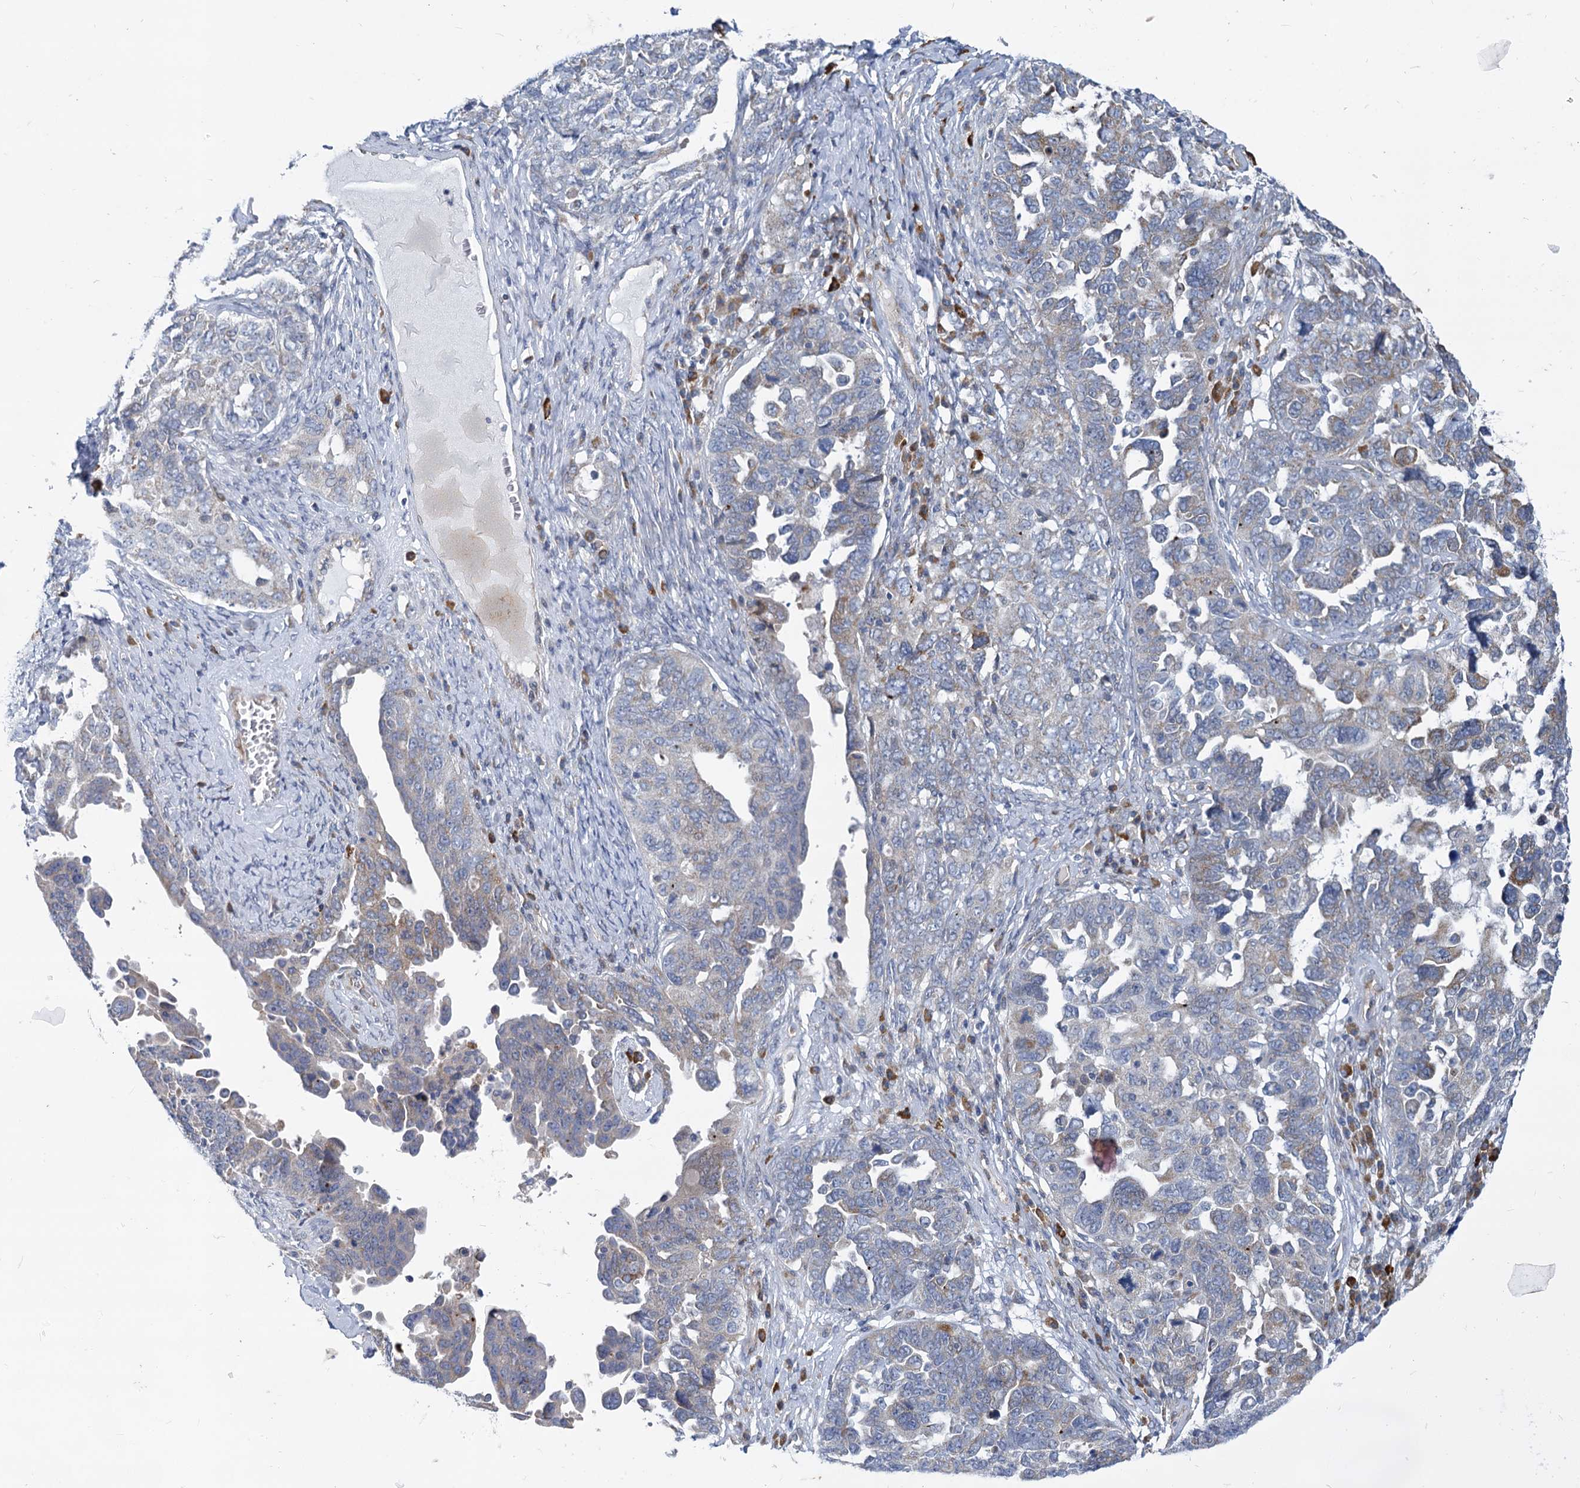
{"staining": {"intensity": "weak", "quantity": "<25%", "location": "cytoplasmic/membranous"}, "tissue": "ovarian cancer", "cell_type": "Tumor cells", "image_type": "cancer", "snomed": [{"axis": "morphology", "description": "Carcinoma, endometroid"}, {"axis": "topography", "description": "Ovary"}], "caption": "Micrograph shows no protein positivity in tumor cells of ovarian cancer (endometroid carcinoma) tissue.", "gene": "PRSS35", "patient": {"sex": "female", "age": 62}}